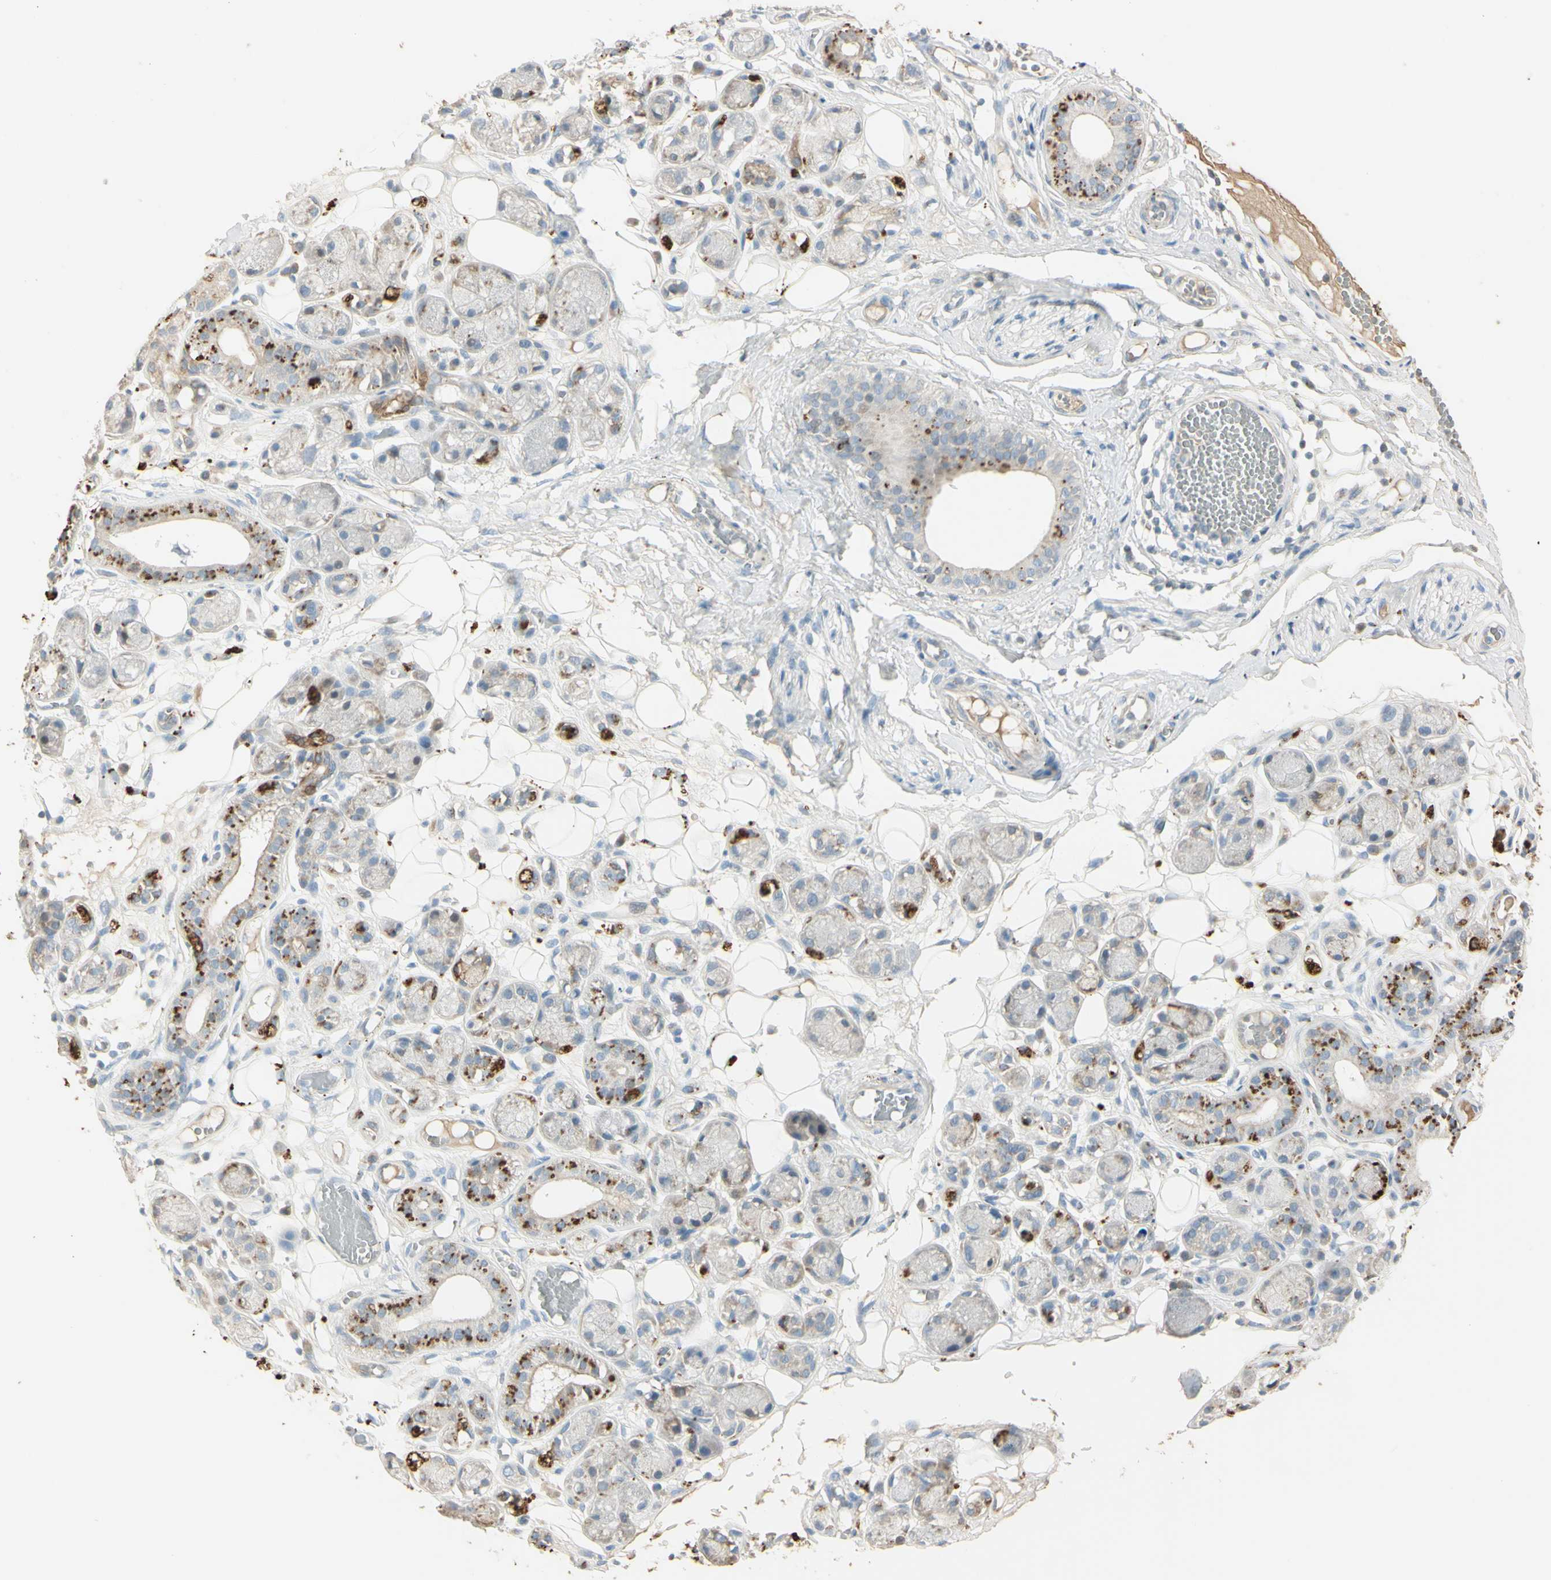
{"staining": {"intensity": "moderate", "quantity": ">75%", "location": "cytoplasmic/membranous"}, "tissue": "adipose tissue", "cell_type": "Adipocytes", "image_type": "normal", "snomed": [{"axis": "morphology", "description": "Normal tissue, NOS"}, {"axis": "morphology", "description": "Inflammation, NOS"}, {"axis": "topography", "description": "Vascular tissue"}, {"axis": "topography", "description": "Salivary gland"}], "caption": "The histopathology image exhibits a brown stain indicating the presence of a protein in the cytoplasmic/membranous of adipocytes in adipose tissue. Ihc stains the protein of interest in brown and the nuclei are stained blue.", "gene": "ANGPTL1", "patient": {"sex": "female", "age": 75}}